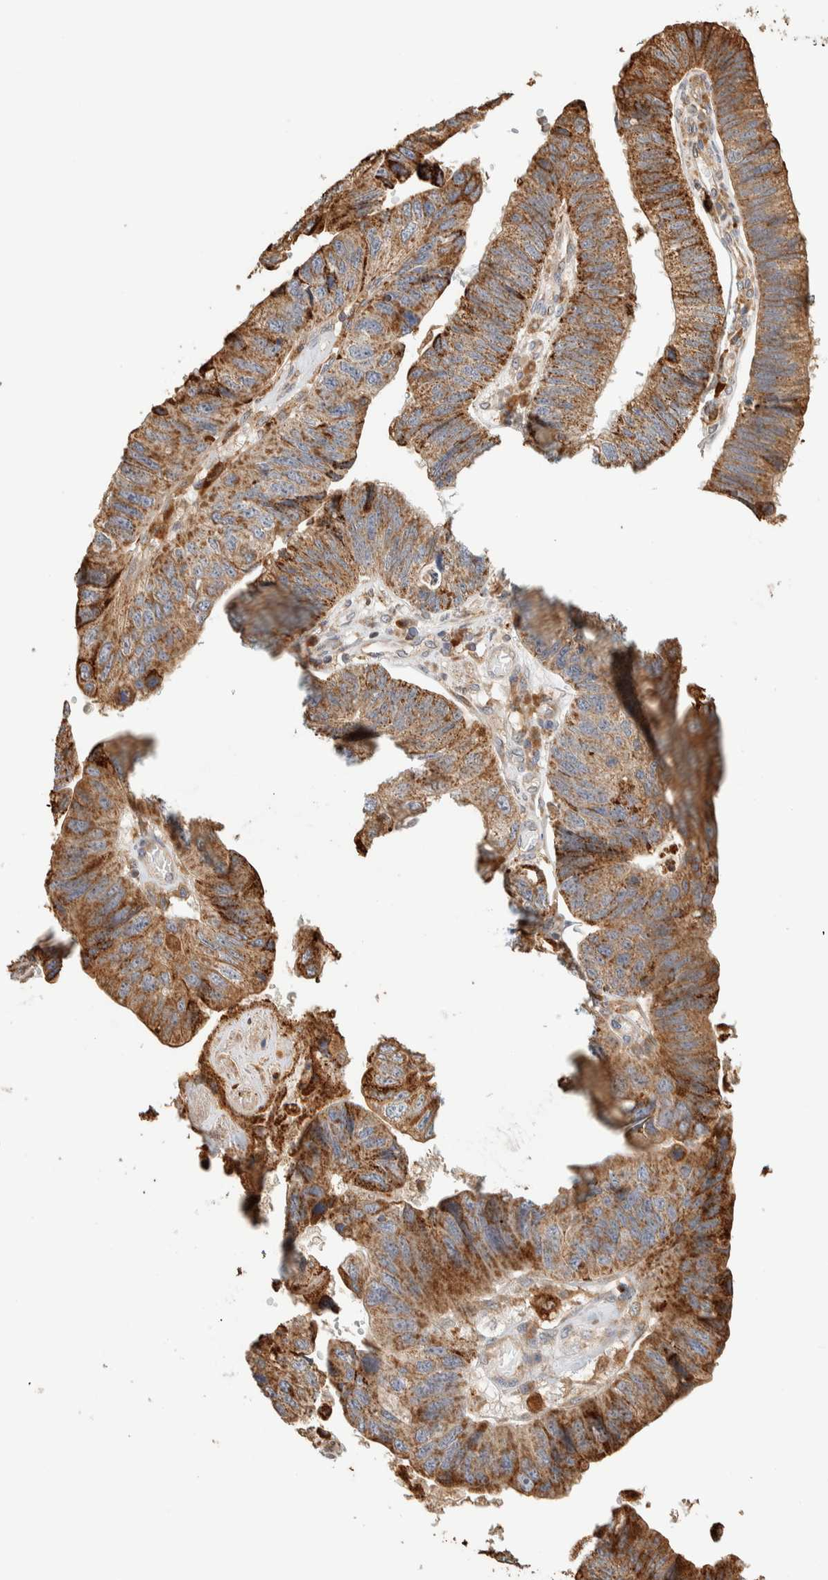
{"staining": {"intensity": "strong", "quantity": ">75%", "location": "cytoplasmic/membranous"}, "tissue": "stomach cancer", "cell_type": "Tumor cells", "image_type": "cancer", "snomed": [{"axis": "morphology", "description": "Adenocarcinoma, NOS"}, {"axis": "topography", "description": "Stomach"}], "caption": "Protein positivity by immunohistochemistry (IHC) demonstrates strong cytoplasmic/membranous positivity in about >75% of tumor cells in adenocarcinoma (stomach).", "gene": "KIF9", "patient": {"sex": "male", "age": 59}}